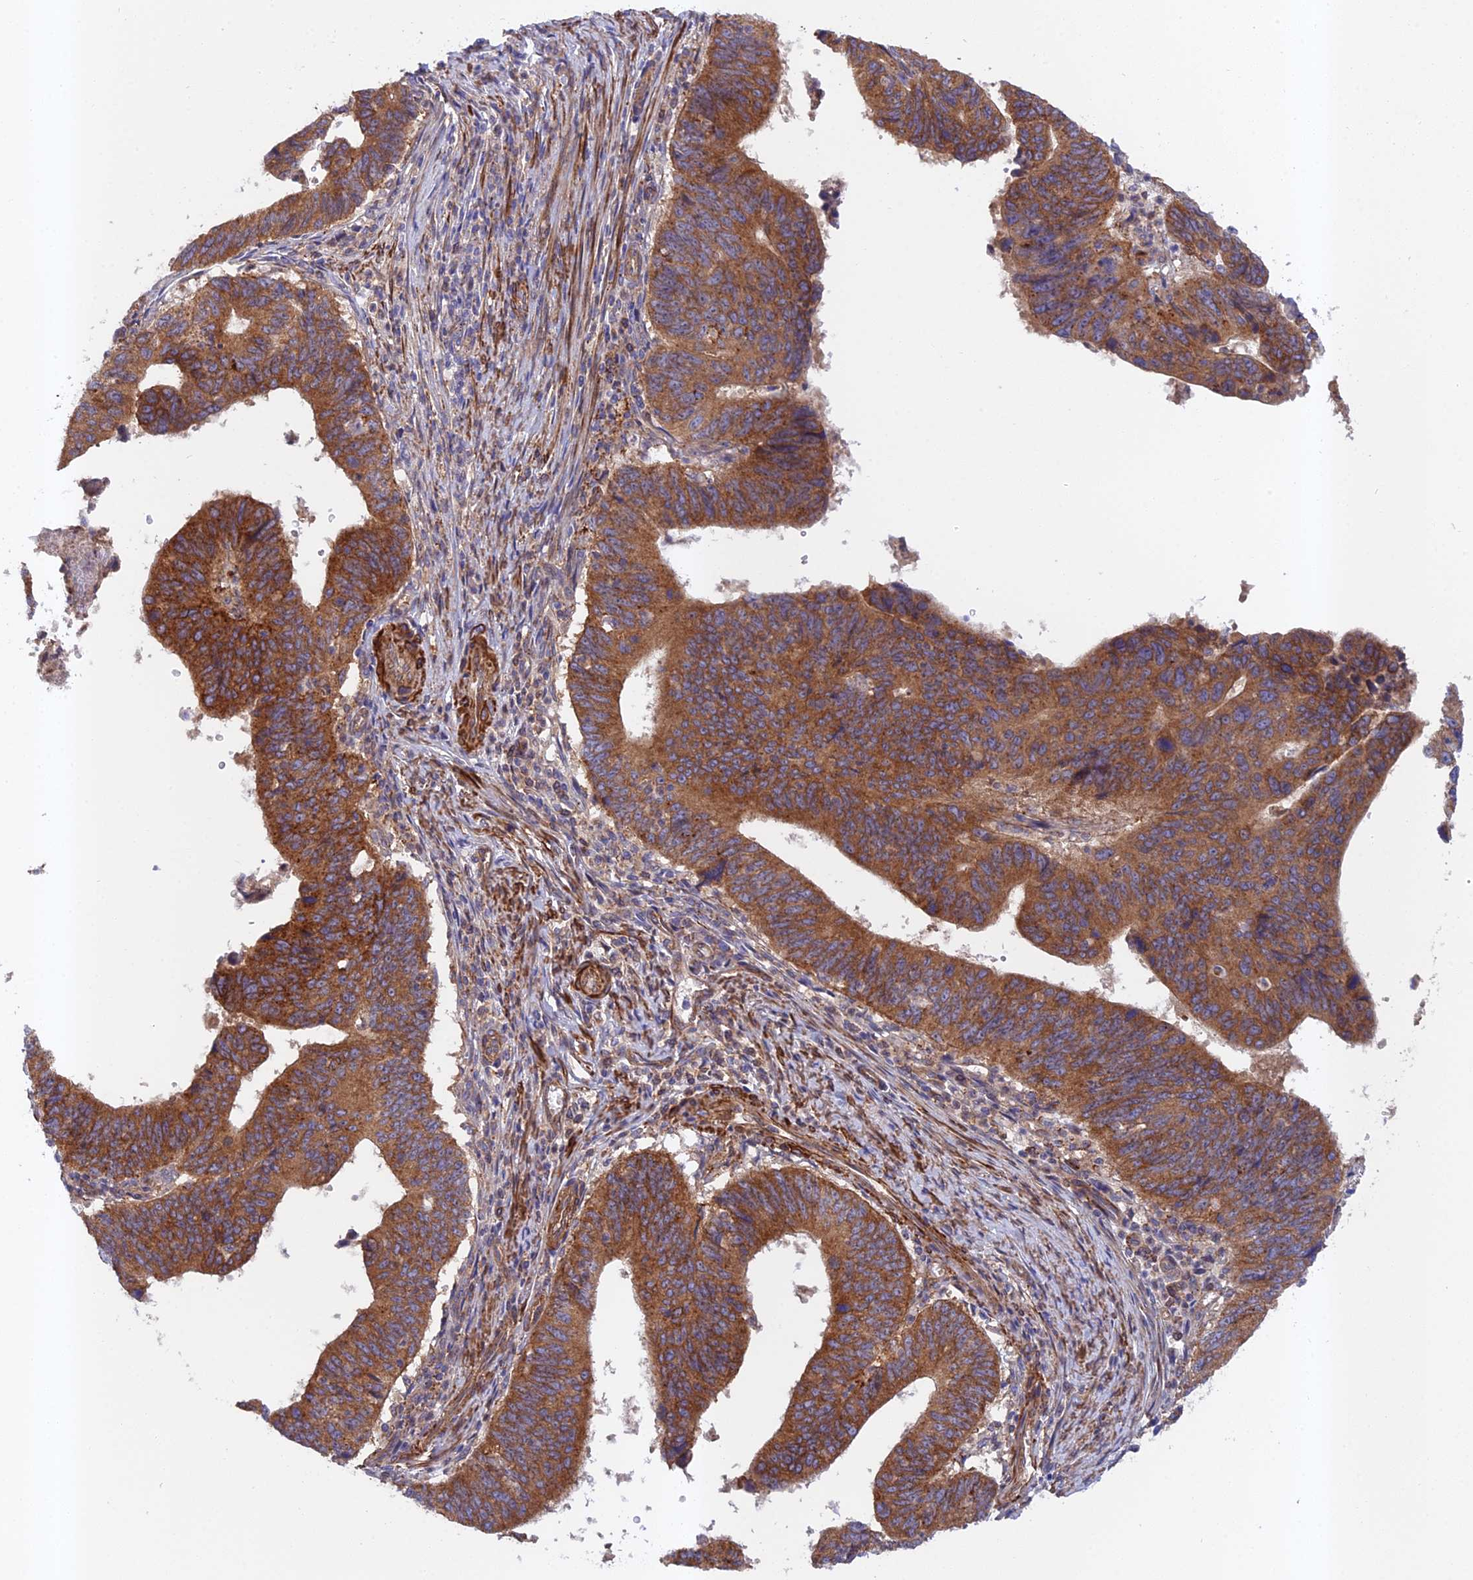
{"staining": {"intensity": "strong", "quantity": ">75%", "location": "cytoplasmic/membranous"}, "tissue": "stomach cancer", "cell_type": "Tumor cells", "image_type": "cancer", "snomed": [{"axis": "morphology", "description": "Adenocarcinoma, NOS"}, {"axis": "topography", "description": "Stomach"}], "caption": "Brown immunohistochemical staining in human stomach cancer (adenocarcinoma) displays strong cytoplasmic/membranous staining in about >75% of tumor cells.", "gene": "RALGAPA2", "patient": {"sex": "male", "age": 59}}